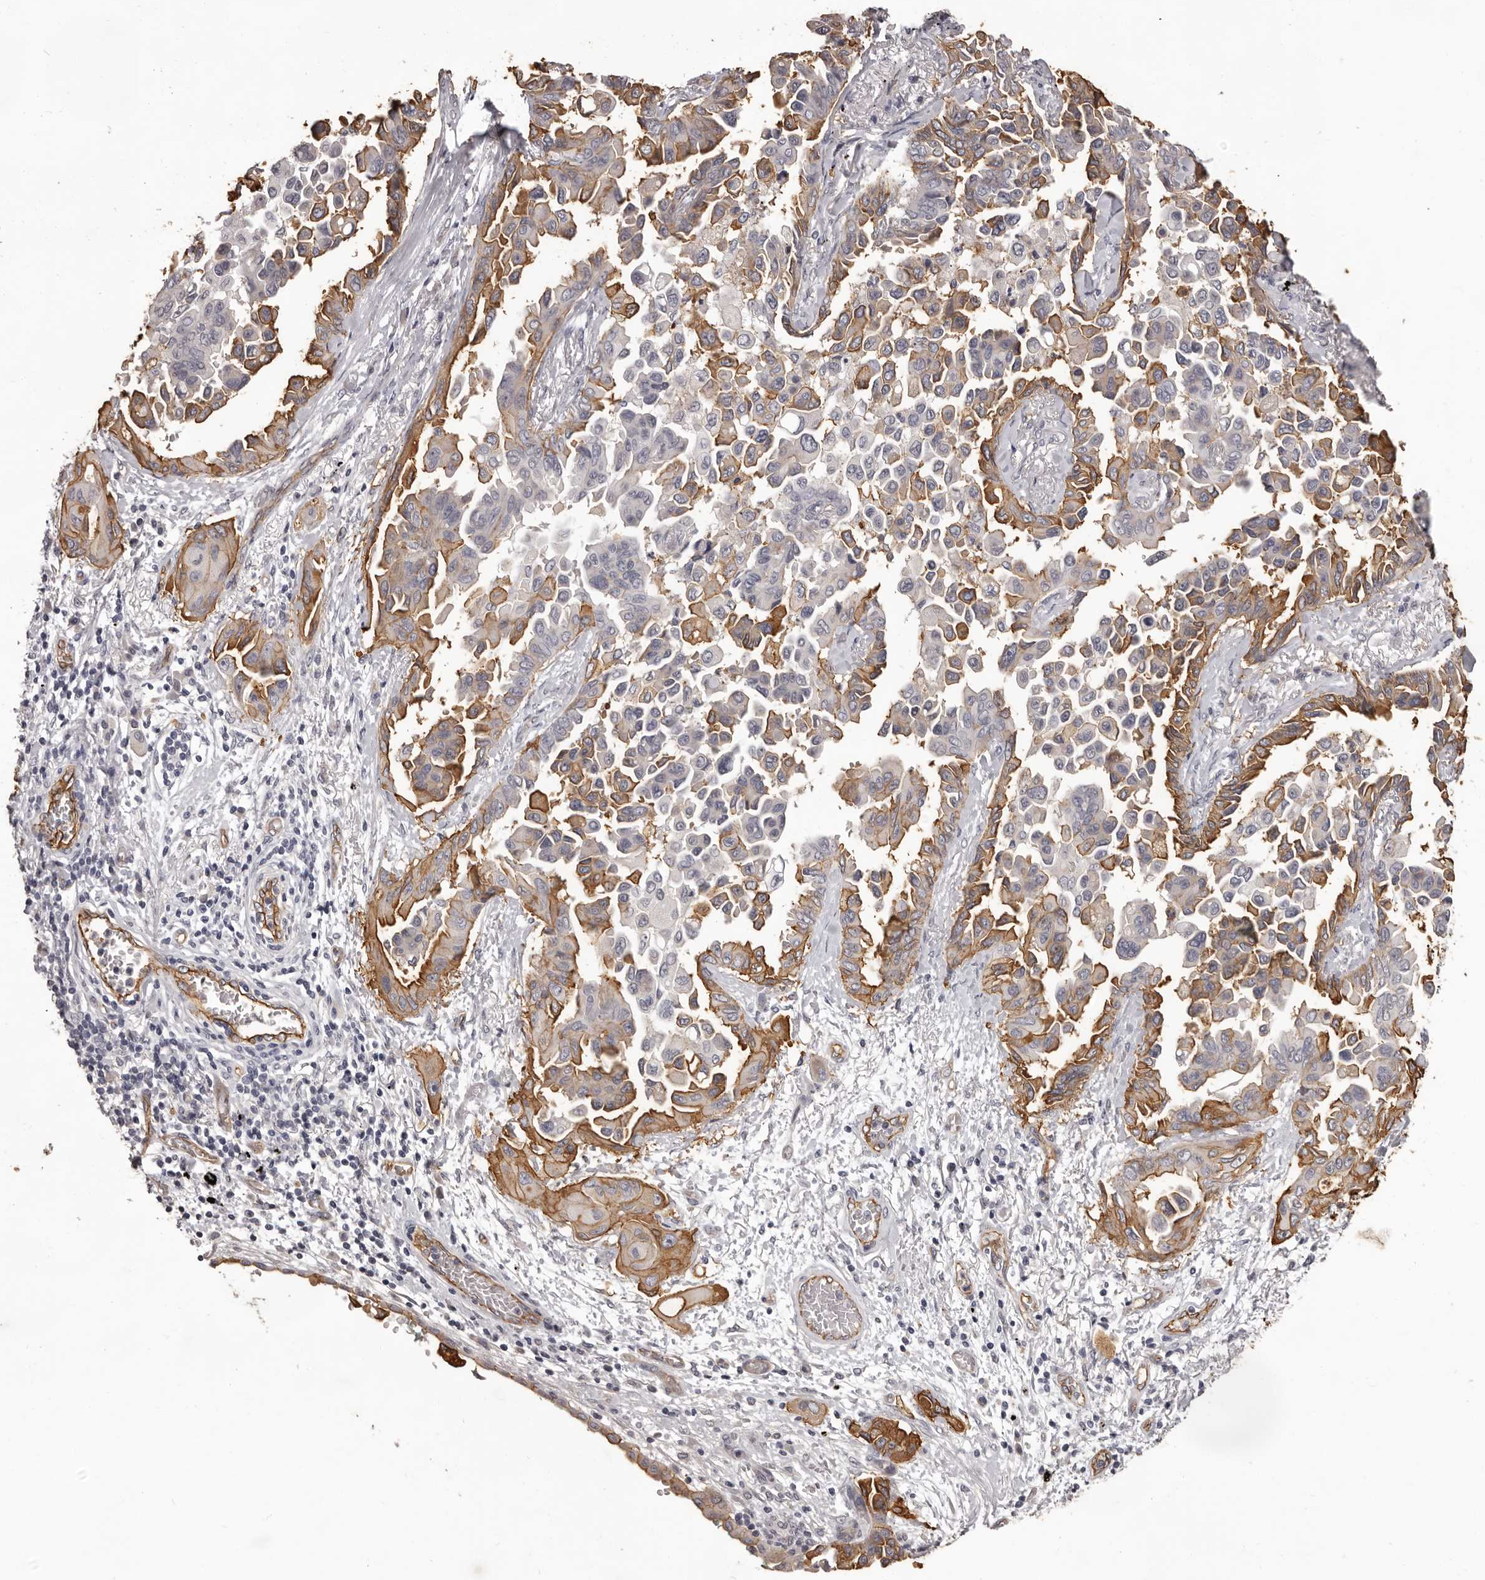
{"staining": {"intensity": "moderate", "quantity": ">75%", "location": "cytoplasmic/membranous"}, "tissue": "lung cancer", "cell_type": "Tumor cells", "image_type": "cancer", "snomed": [{"axis": "morphology", "description": "Adenocarcinoma, NOS"}, {"axis": "topography", "description": "Lung"}], "caption": "This photomicrograph displays adenocarcinoma (lung) stained with IHC to label a protein in brown. The cytoplasmic/membranous of tumor cells show moderate positivity for the protein. Nuclei are counter-stained blue.", "gene": "GPR78", "patient": {"sex": "female", "age": 67}}